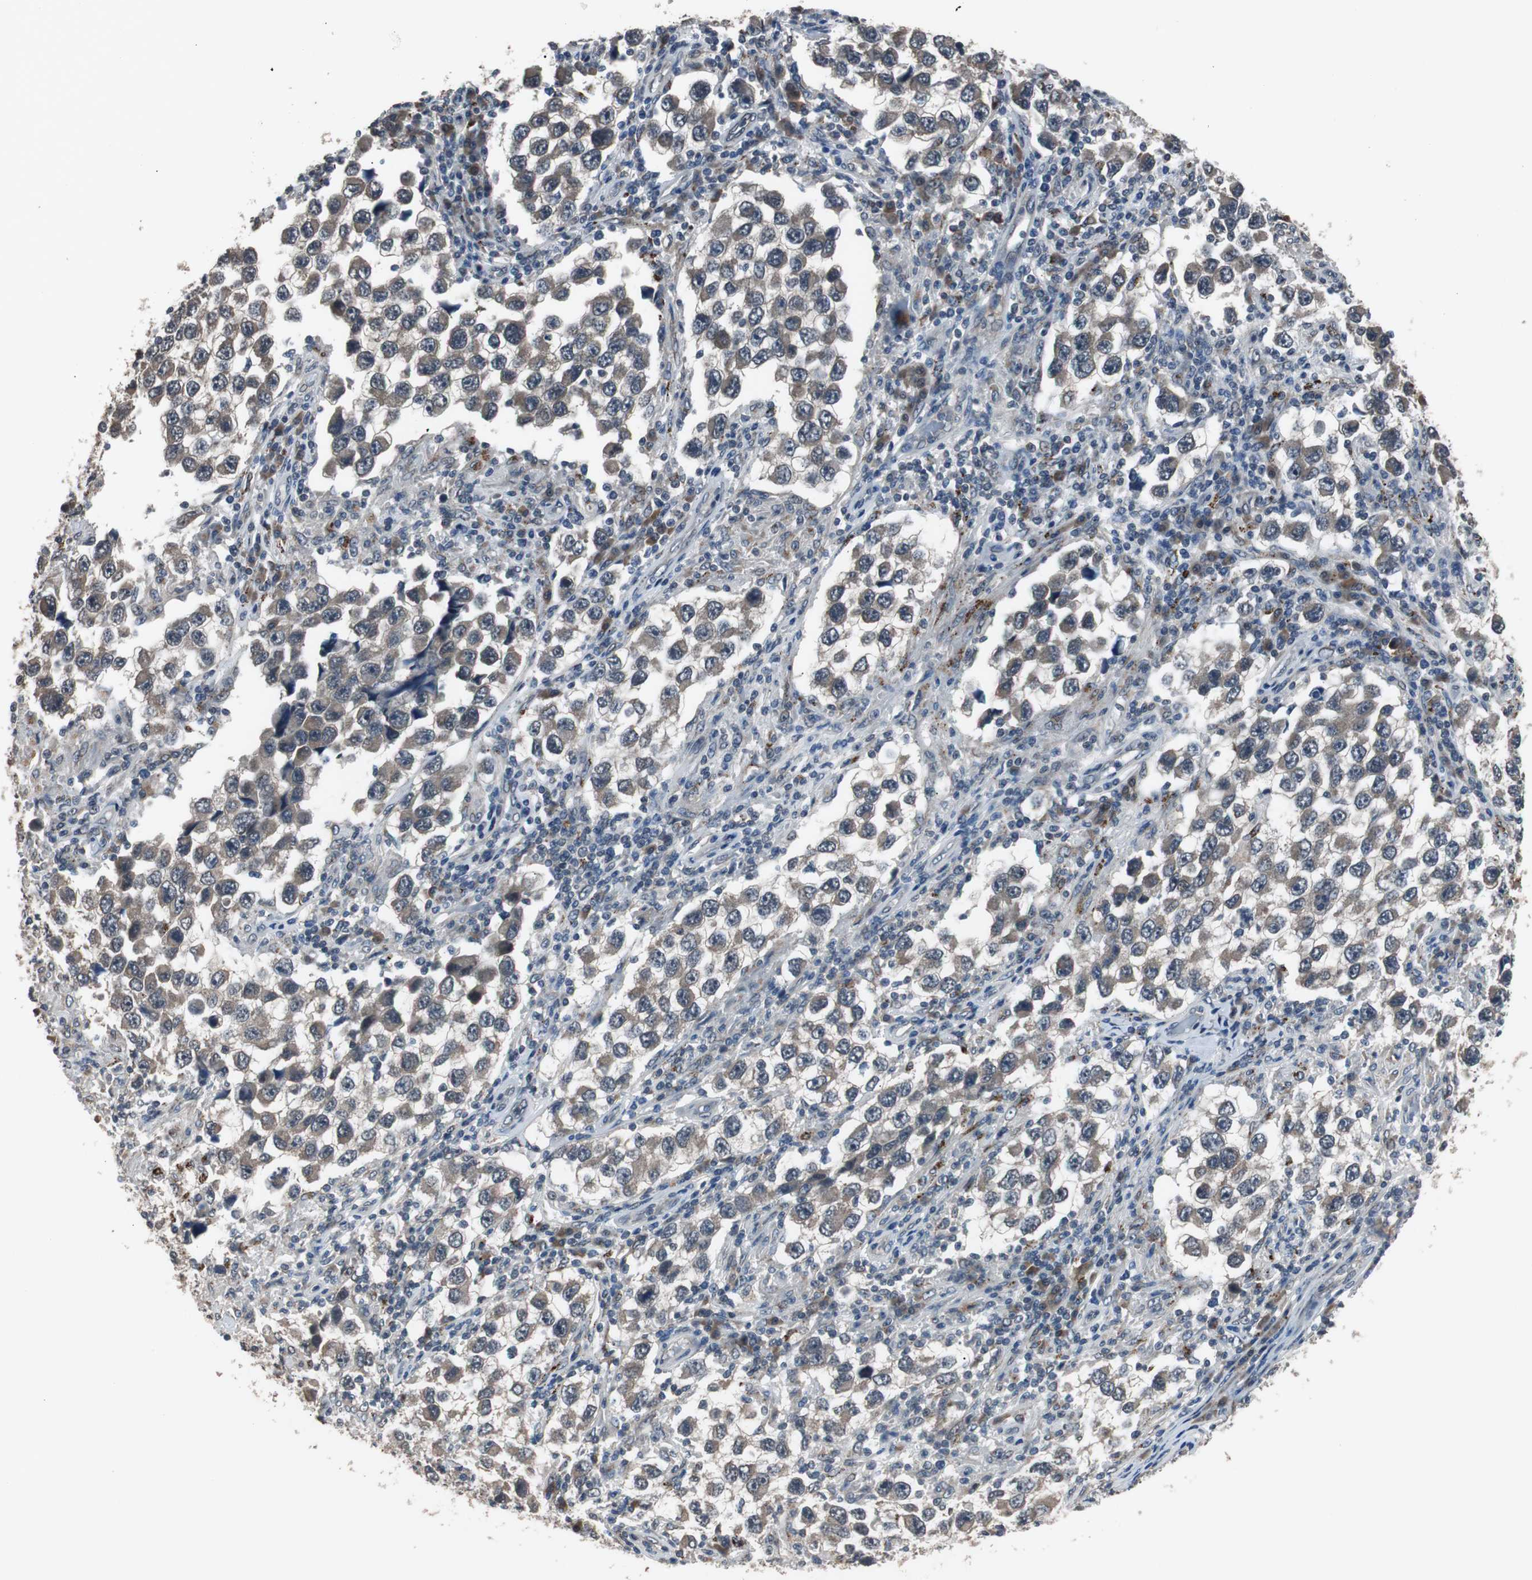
{"staining": {"intensity": "weak", "quantity": ">75%", "location": "cytoplasmic/membranous"}, "tissue": "testis cancer", "cell_type": "Tumor cells", "image_type": "cancer", "snomed": [{"axis": "morphology", "description": "Carcinoma, Embryonal, NOS"}, {"axis": "topography", "description": "Testis"}], "caption": "This micrograph shows immunohistochemistry staining of human testis cancer (embryonal carcinoma), with low weak cytoplasmic/membranous positivity in about >75% of tumor cells.", "gene": "BOLA1", "patient": {"sex": "male", "age": 21}}